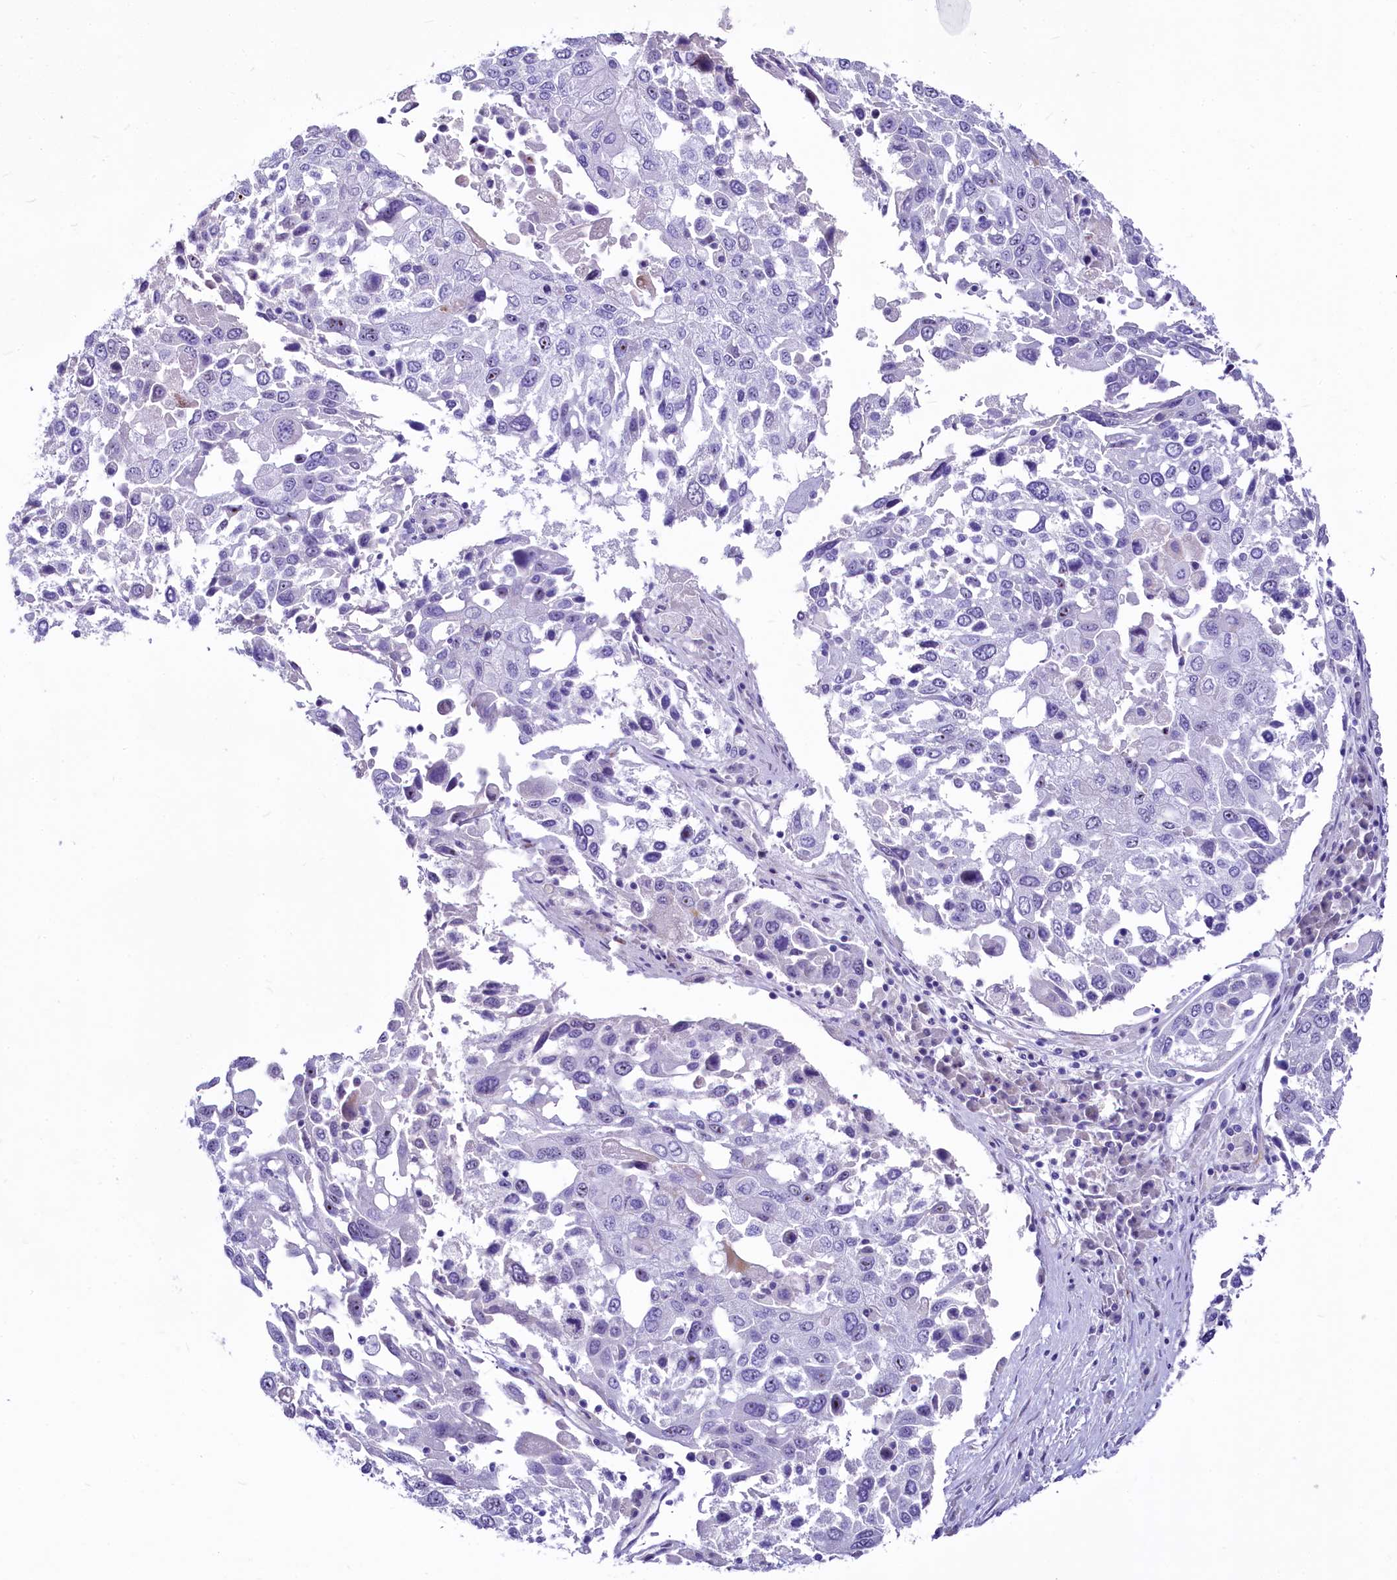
{"staining": {"intensity": "negative", "quantity": "none", "location": "none"}, "tissue": "lung cancer", "cell_type": "Tumor cells", "image_type": "cancer", "snomed": [{"axis": "morphology", "description": "Squamous cell carcinoma, NOS"}, {"axis": "topography", "description": "Lung"}], "caption": "IHC image of human lung cancer stained for a protein (brown), which shows no expression in tumor cells.", "gene": "SH3TC2", "patient": {"sex": "male", "age": 65}}